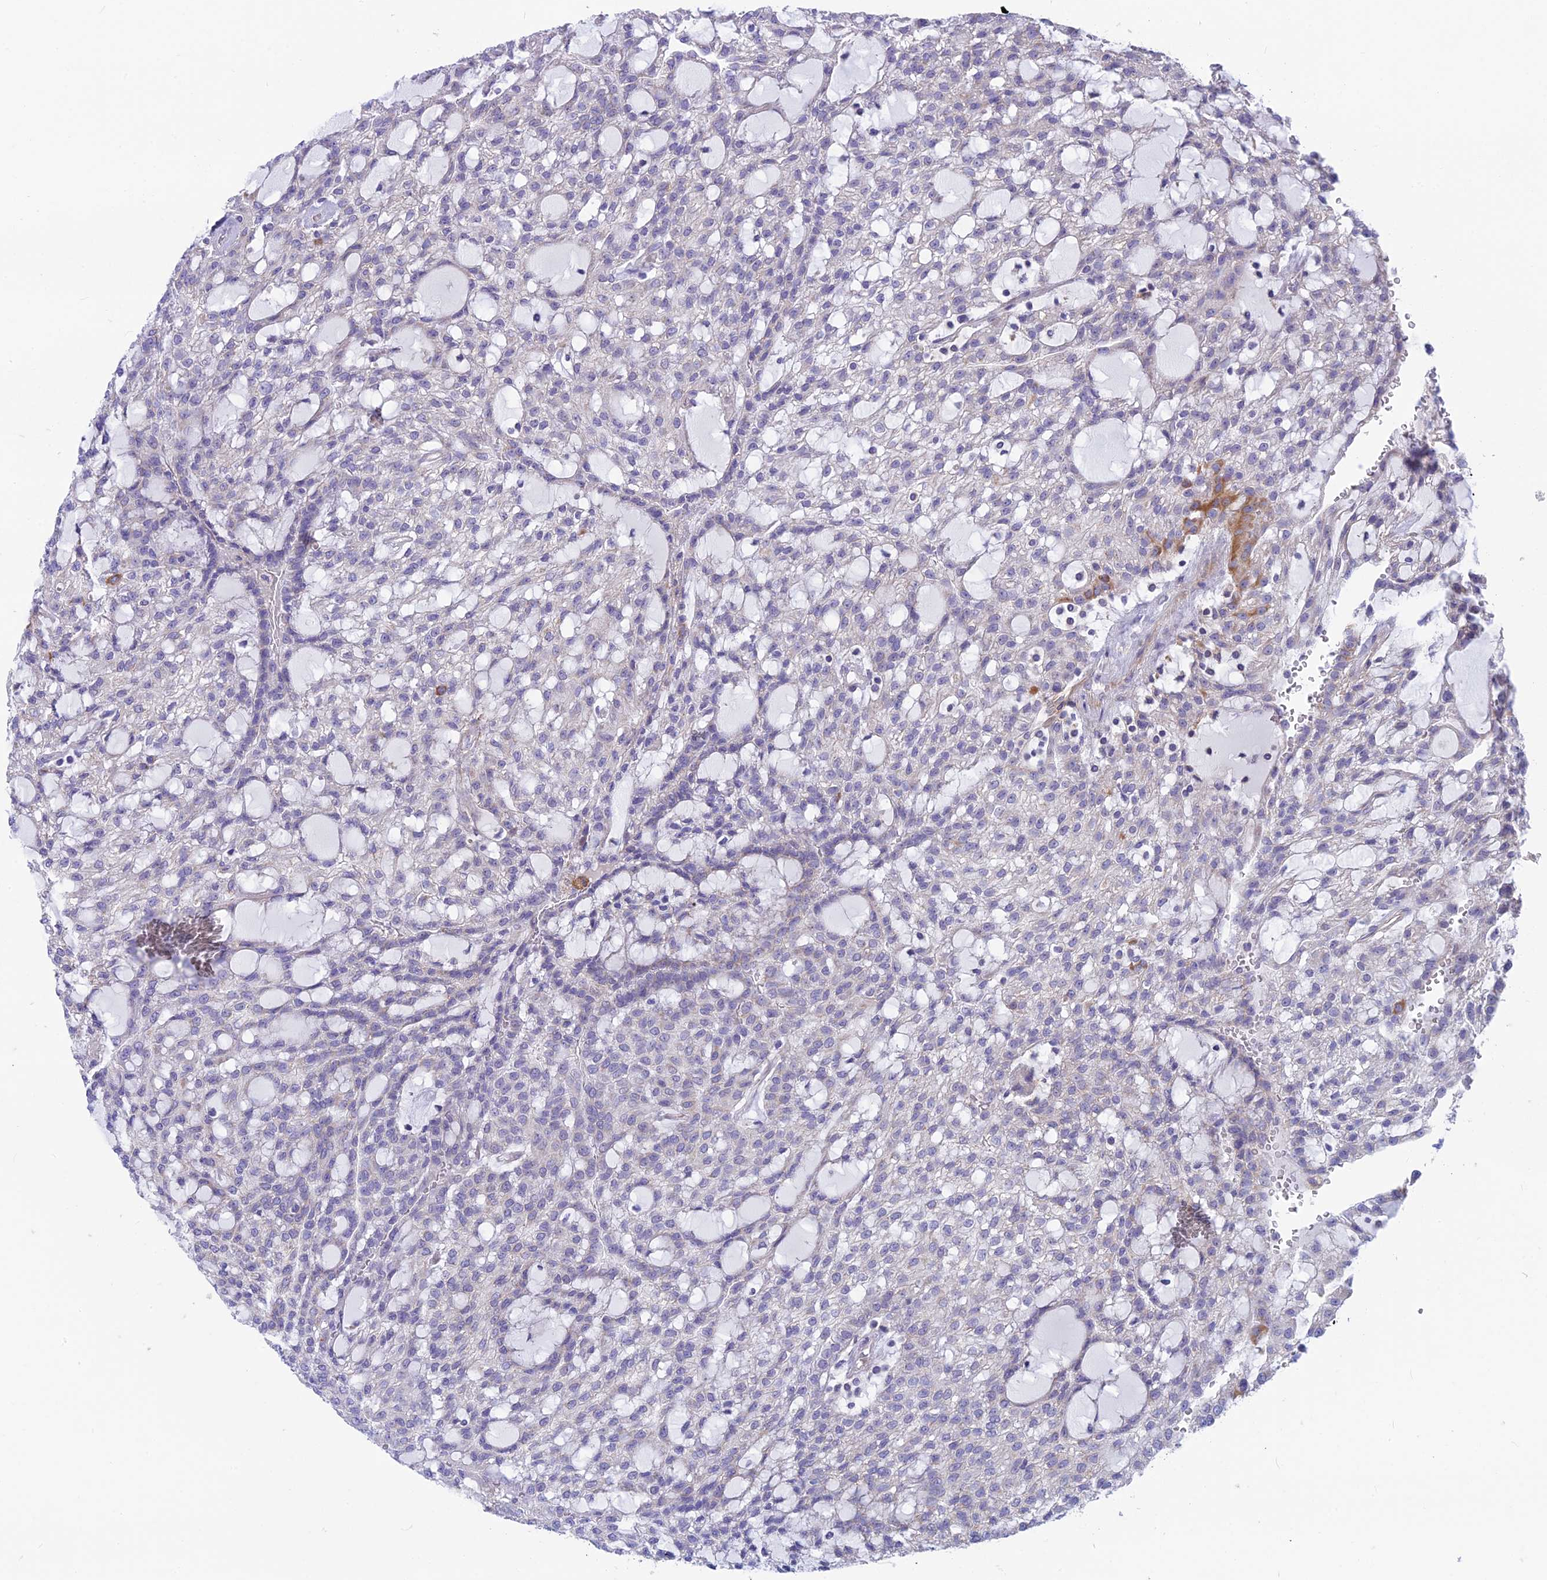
{"staining": {"intensity": "weak", "quantity": "25%-75%", "location": "cytoplasmic/membranous"}, "tissue": "renal cancer", "cell_type": "Tumor cells", "image_type": "cancer", "snomed": [{"axis": "morphology", "description": "Adenocarcinoma, NOS"}, {"axis": "topography", "description": "Kidney"}], "caption": "This histopathology image reveals IHC staining of human renal adenocarcinoma, with low weak cytoplasmic/membranous staining in approximately 25%-75% of tumor cells.", "gene": "PLAC9", "patient": {"sex": "male", "age": 63}}